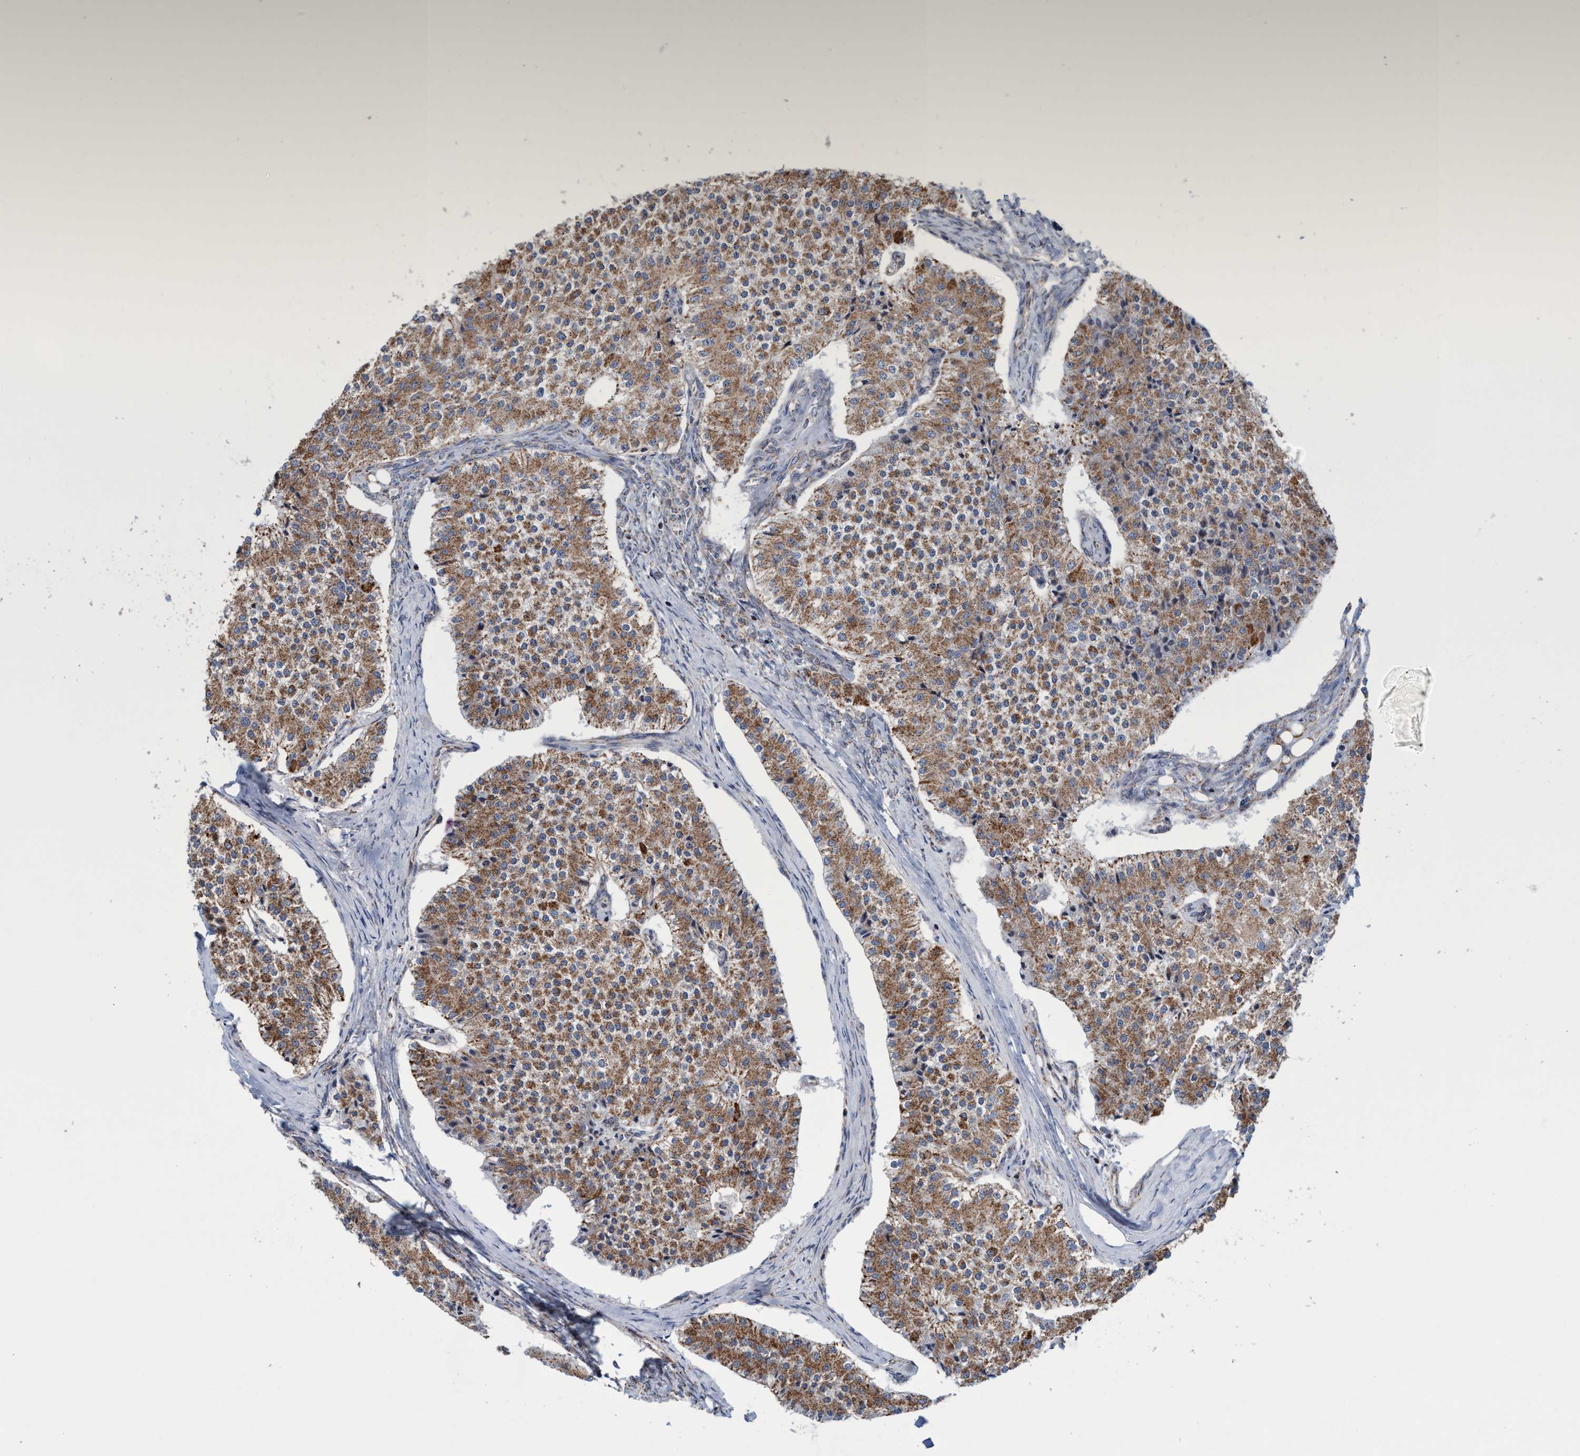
{"staining": {"intensity": "moderate", "quantity": ">75%", "location": "cytoplasmic/membranous"}, "tissue": "carcinoid", "cell_type": "Tumor cells", "image_type": "cancer", "snomed": [{"axis": "morphology", "description": "Carcinoid, malignant, NOS"}, {"axis": "topography", "description": "Colon"}], "caption": "Carcinoid (malignant) tissue shows moderate cytoplasmic/membranous positivity in approximately >75% of tumor cells", "gene": "POLR1F", "patient": {"sex": "female", "age": 52}}